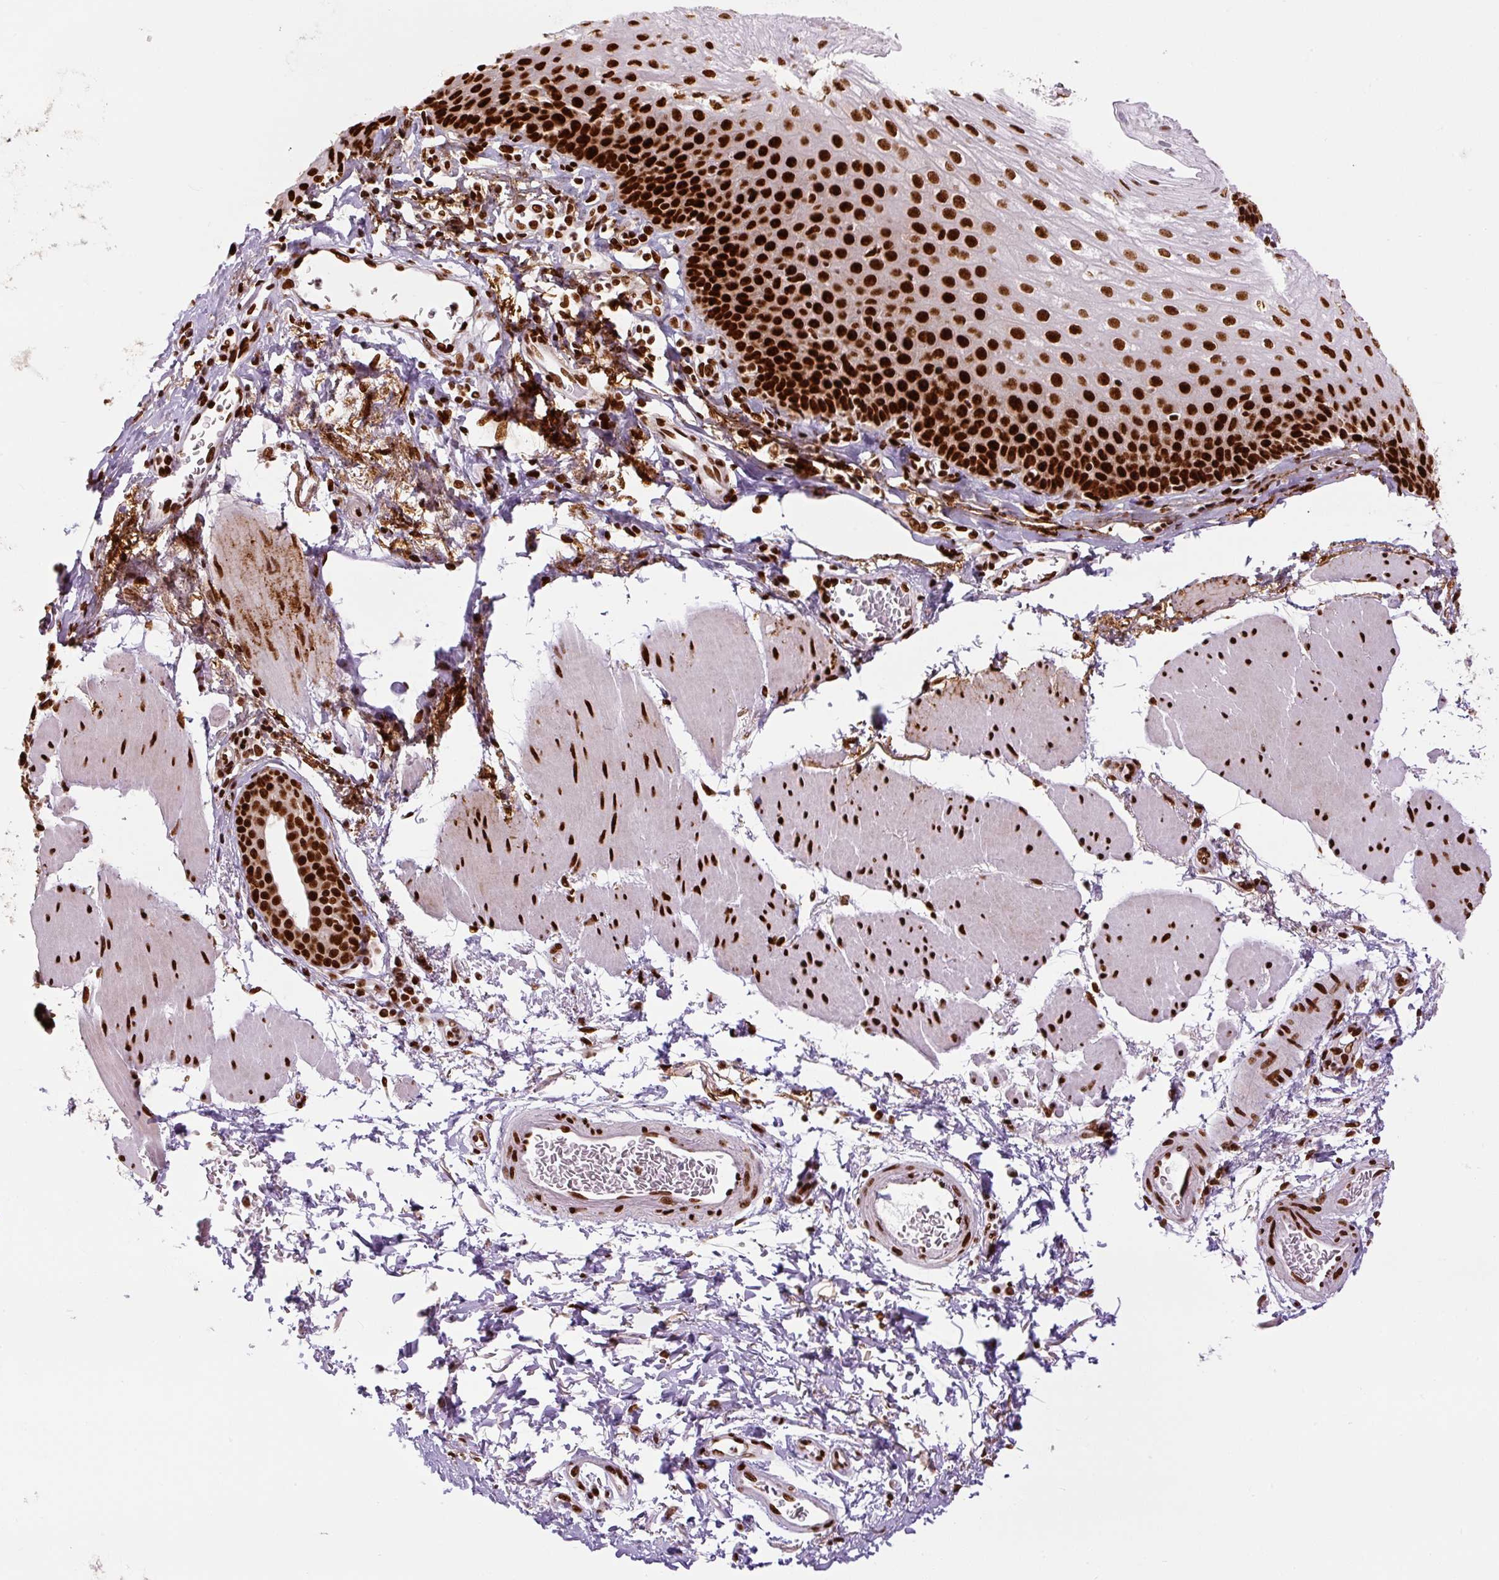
{"staining": {"intensity": "strong", "quantity": ">75%", "location": "nuclear"}, "tissue": "esophagus", "cell_type": "Squamous epithelial cells", "image_type": "normal", "snomed": [{"axis": "morphology", "description": "Normal tissue, NOS"}, {"axis": "topography", "description": "Esophagus"}], "caption": "Normal esophagus exhibits strong nuclear expression in approximately >75% of squamous epithelial cells Nuclei are stained in blue..", "gene": "FUS", "patient": {"sex": "female", "age": 81}}